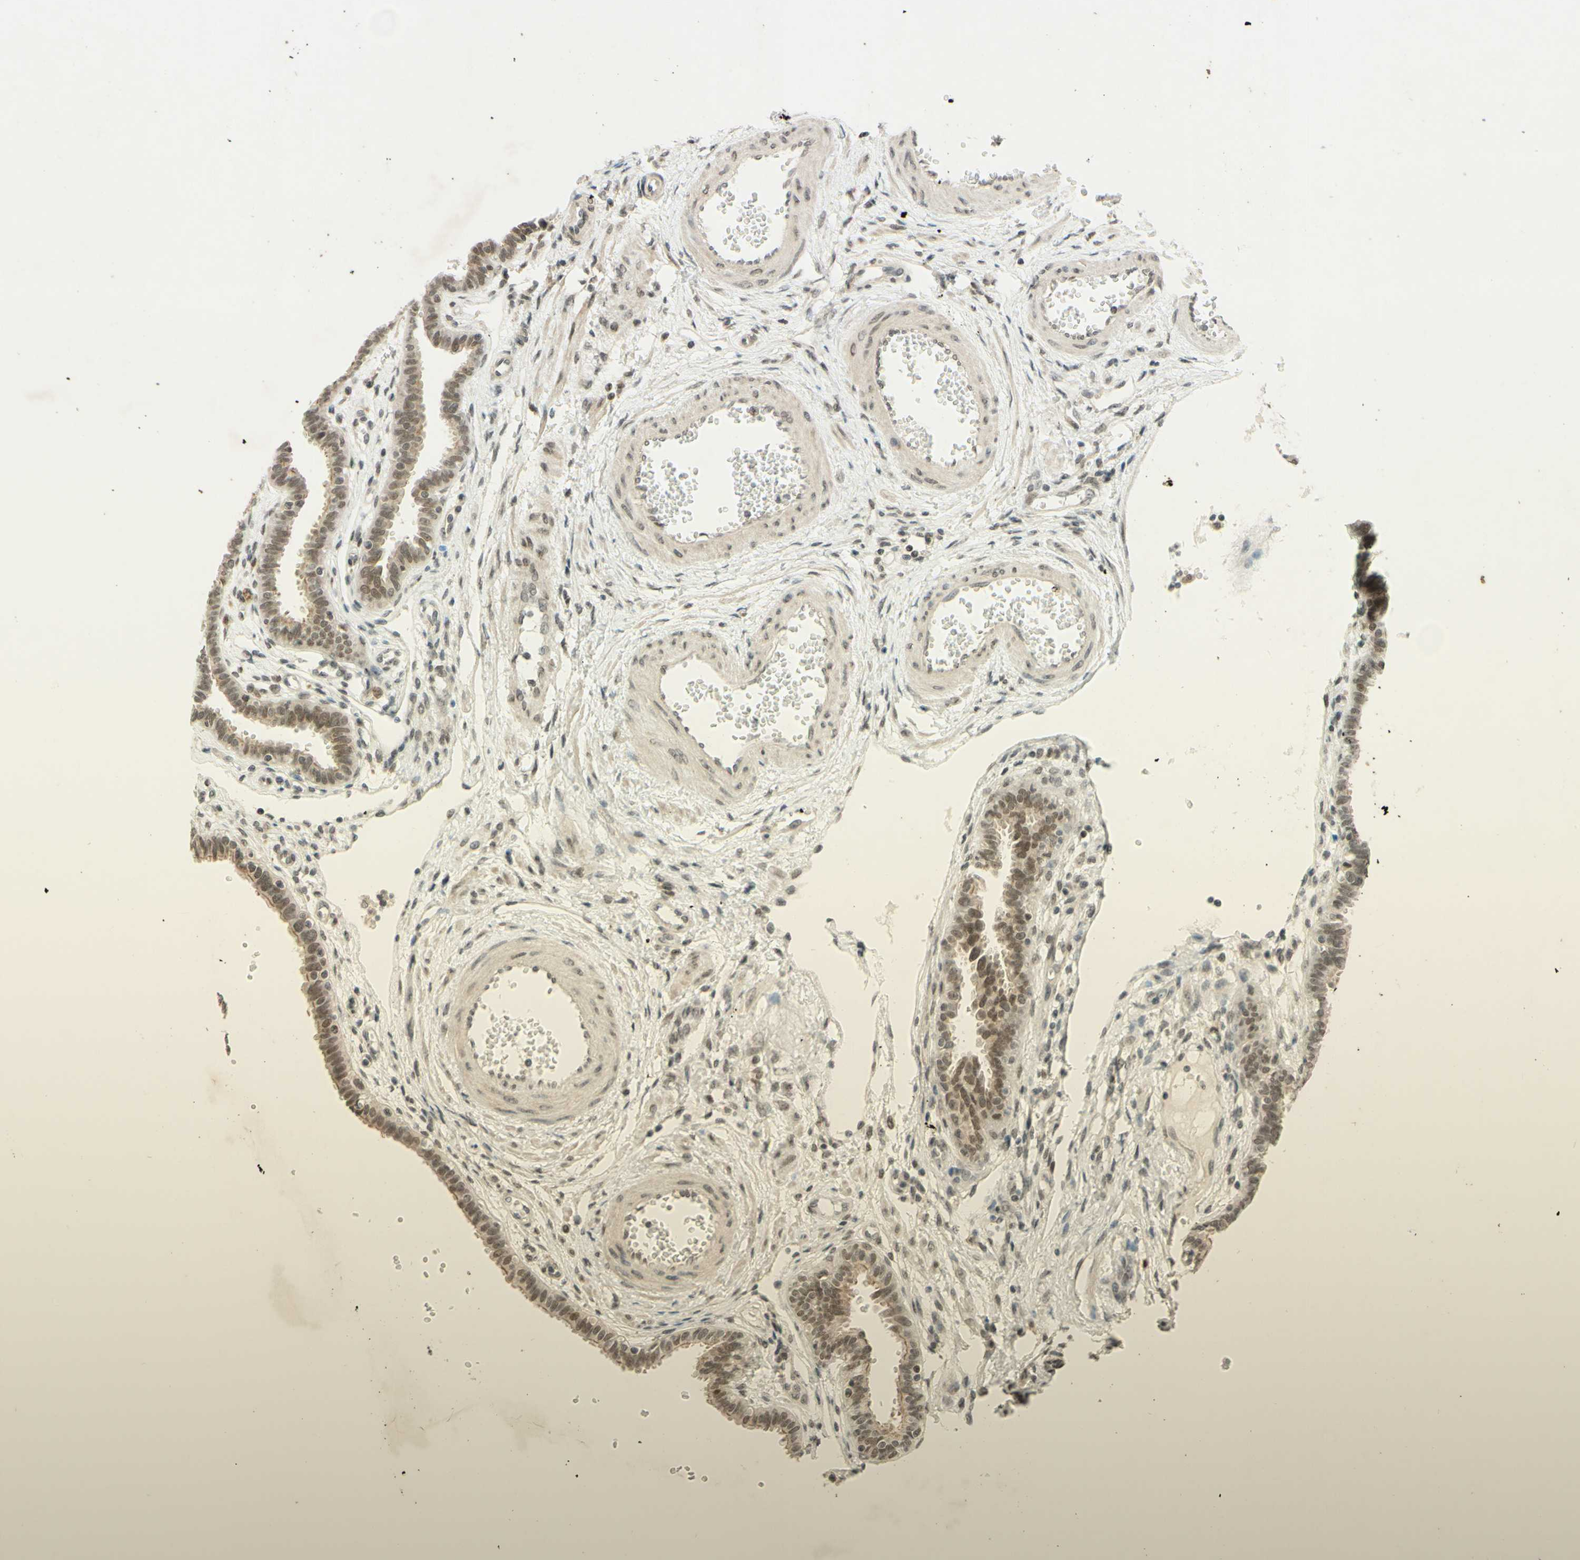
{"staining": {"intensity": "weak", "quantity": ">75%", "location": "cytoplasmic/membranous,nuclear"}, "tissue": "fallopian tube", "cell_type": "Glandular cells", "image_type": "normal", "snomed": [{"axis": "morphology", "description": "Normal tissue, NOS"}, {"axis": "topography", "description": "Fallopian tube"}], "caption": "DAB immunohistochemical staining of benign fallopian tube reveals weak cytoplasmic/membranous,nuclear protein positivity in about >75% of glandular cells.", "gene": "SMARCB1", "patient": {"sex": "female", "age": 32}}